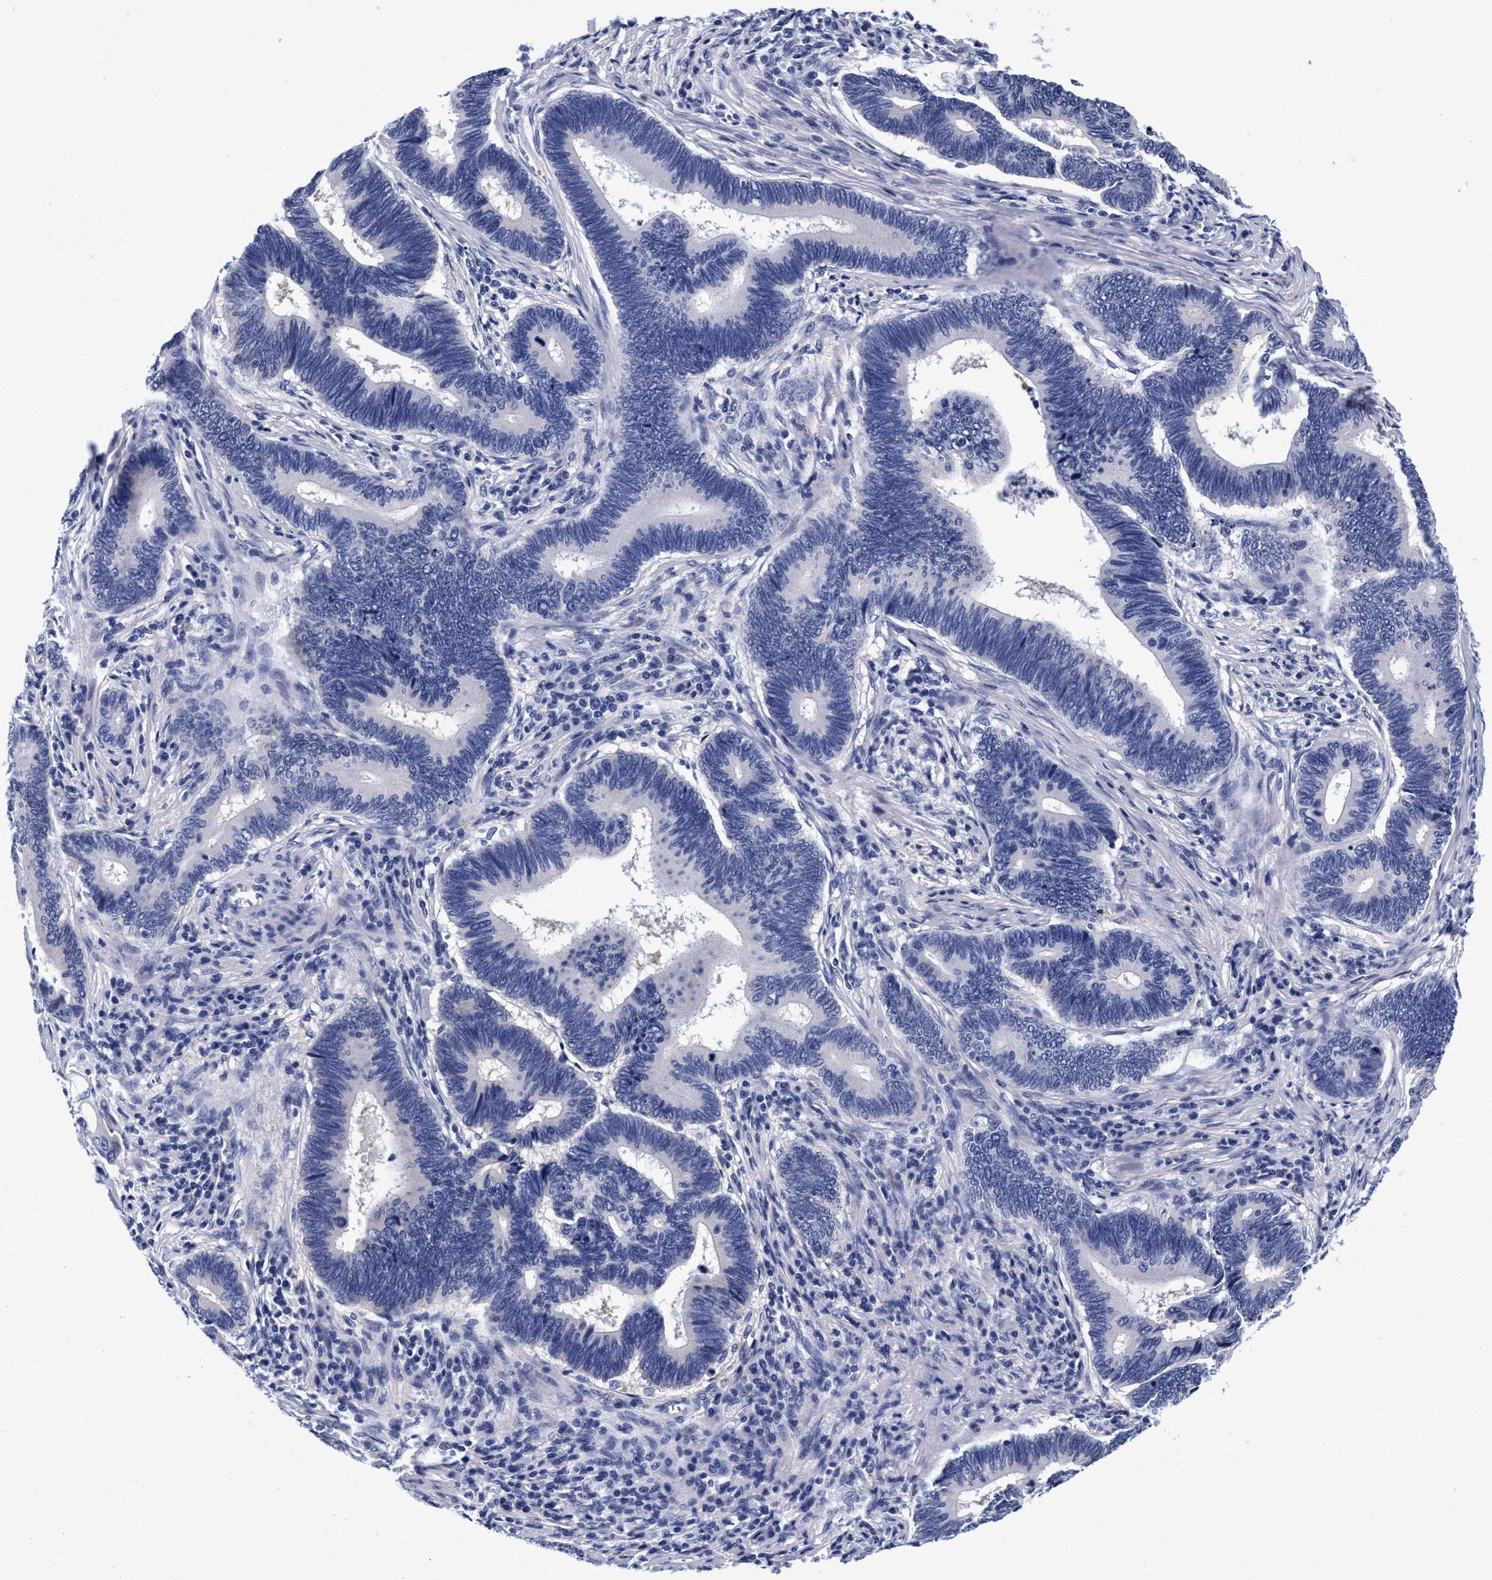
{"staining": {"intensity": "negative", "quantity": "none", "location": "none"}, "tissue": "pancreatic cancer", "cell_type": "Tumor cells", "image_type": "cancer", "snomed": [{"axis": "morphology", "description": "Adenocarcinoma, NOS"}, {"axis": "topography", "description": "Pancreas"}], "caption": "Protein analysis of adenocarcinoma (pancreatic) demonstrates no significant staining in tumor cells.", "gene": "PLPPR1", "patient": {"sex": "female", "age": 70}}